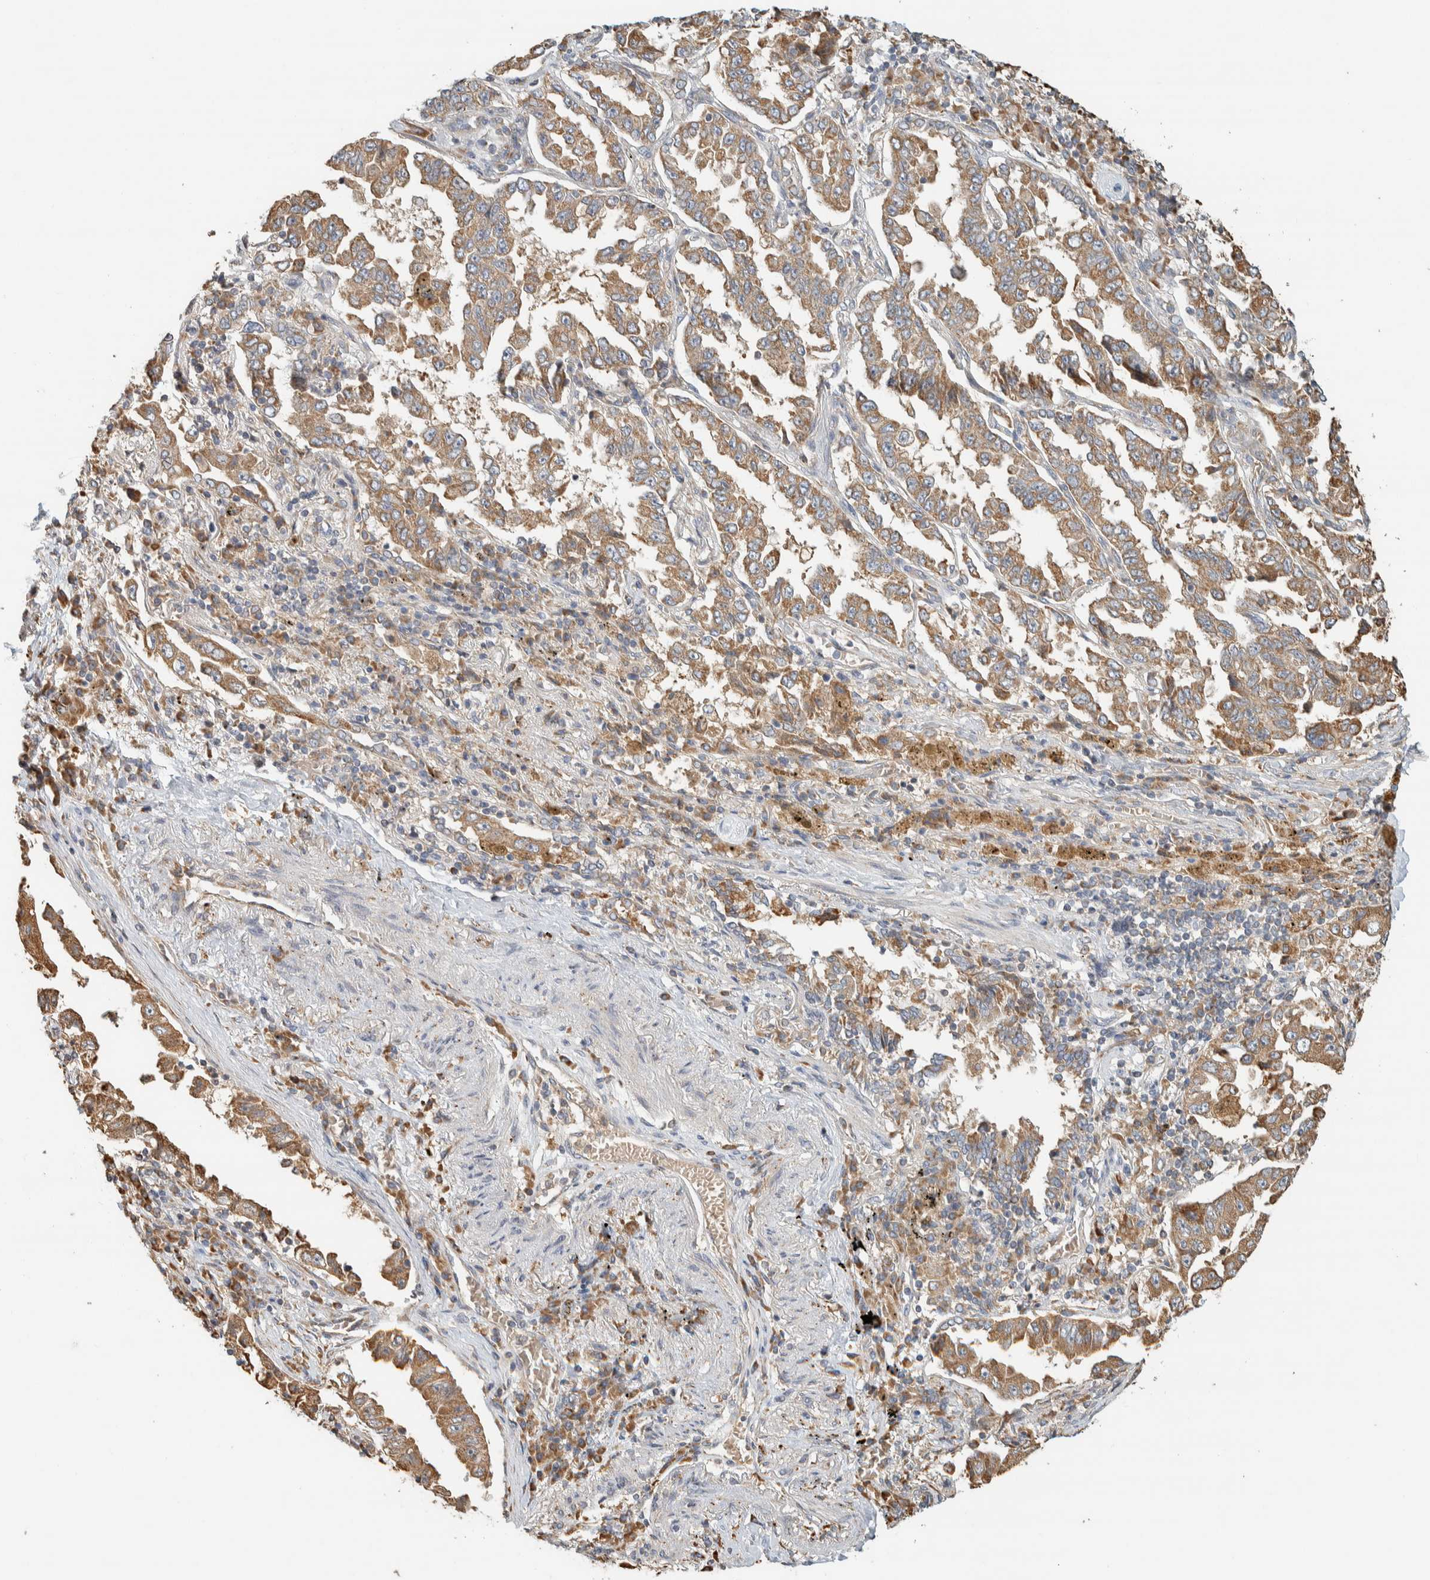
{"staining": {"intensity": "moderate", "quantity": ">75%", "location": "cytoplasmic/membranous"}, "tissue": "lung cancer", "cell_type": "Tumor cells", "image_type": "cancer", "snomed": [{"axis": "morphology", "description": "Adenocarcinoma, NOS"}, {"axis": "topography", "description": "Lung"}], "caption": "DAB (3,3'-diaminobenzidine) immunohistochemical staining of human adenocarcinoma (lung) reveals moderate cytoplasmic/membranous protein expression in approximately >75% of tumor cells.", "gene": "RAB11FIP1", "patient": {"sex": "female", "age": 51}}